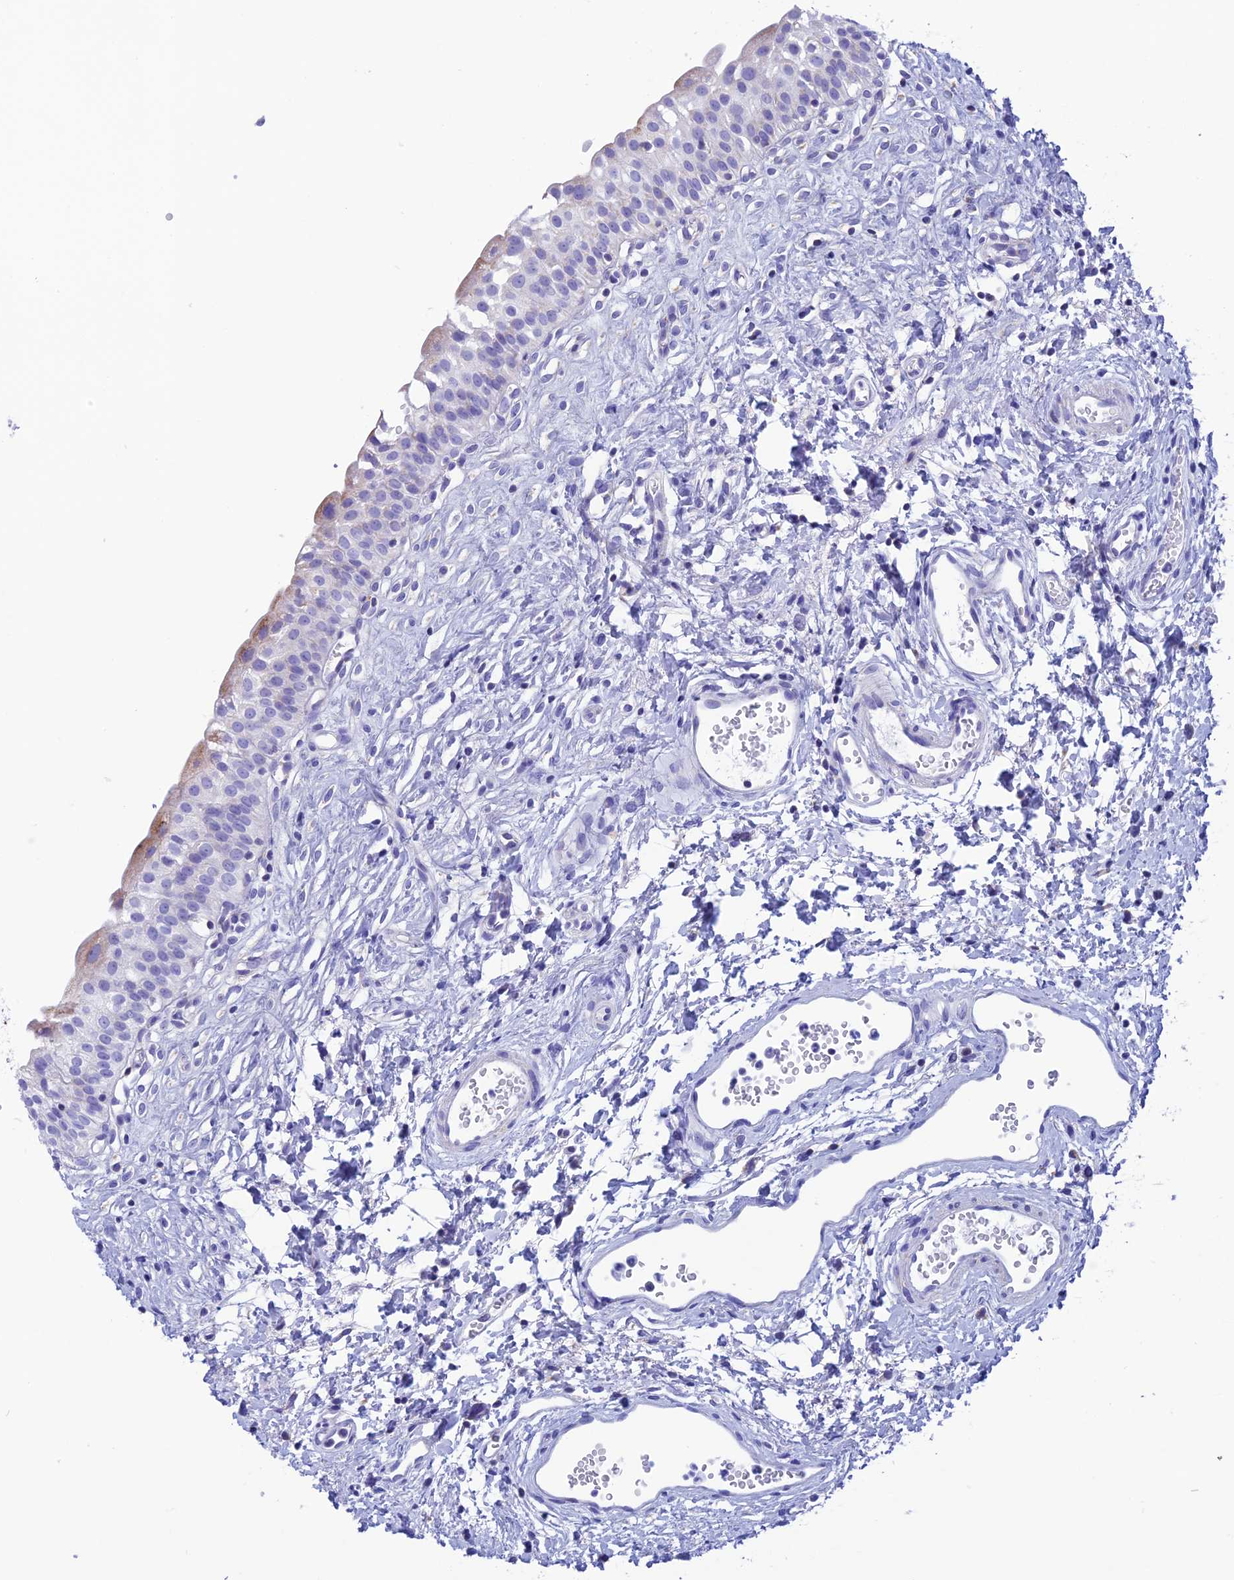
{"staining": {"intensity": "moderate", "quantity": "<25%", "location": "cytoplasmic/membranous"}, "tissue": "urinary bladder", "cell_type": "Urothelial cells", "image_type": "normal", "snomed": [{"axis": "morphology", "description": "Normal tissue, NOS"}, {"axis": "topography", "description": "Urinary bladder"}], "caption": "Moderate cytoplasmic/membranous expression for a protein is seen in approximately <25% of urothelial cells of unremarkable urinary bladder using immunohistochemistry (IHC).", "gene": "NXPE4", "patient": {"sex": "male", "age": 51}}